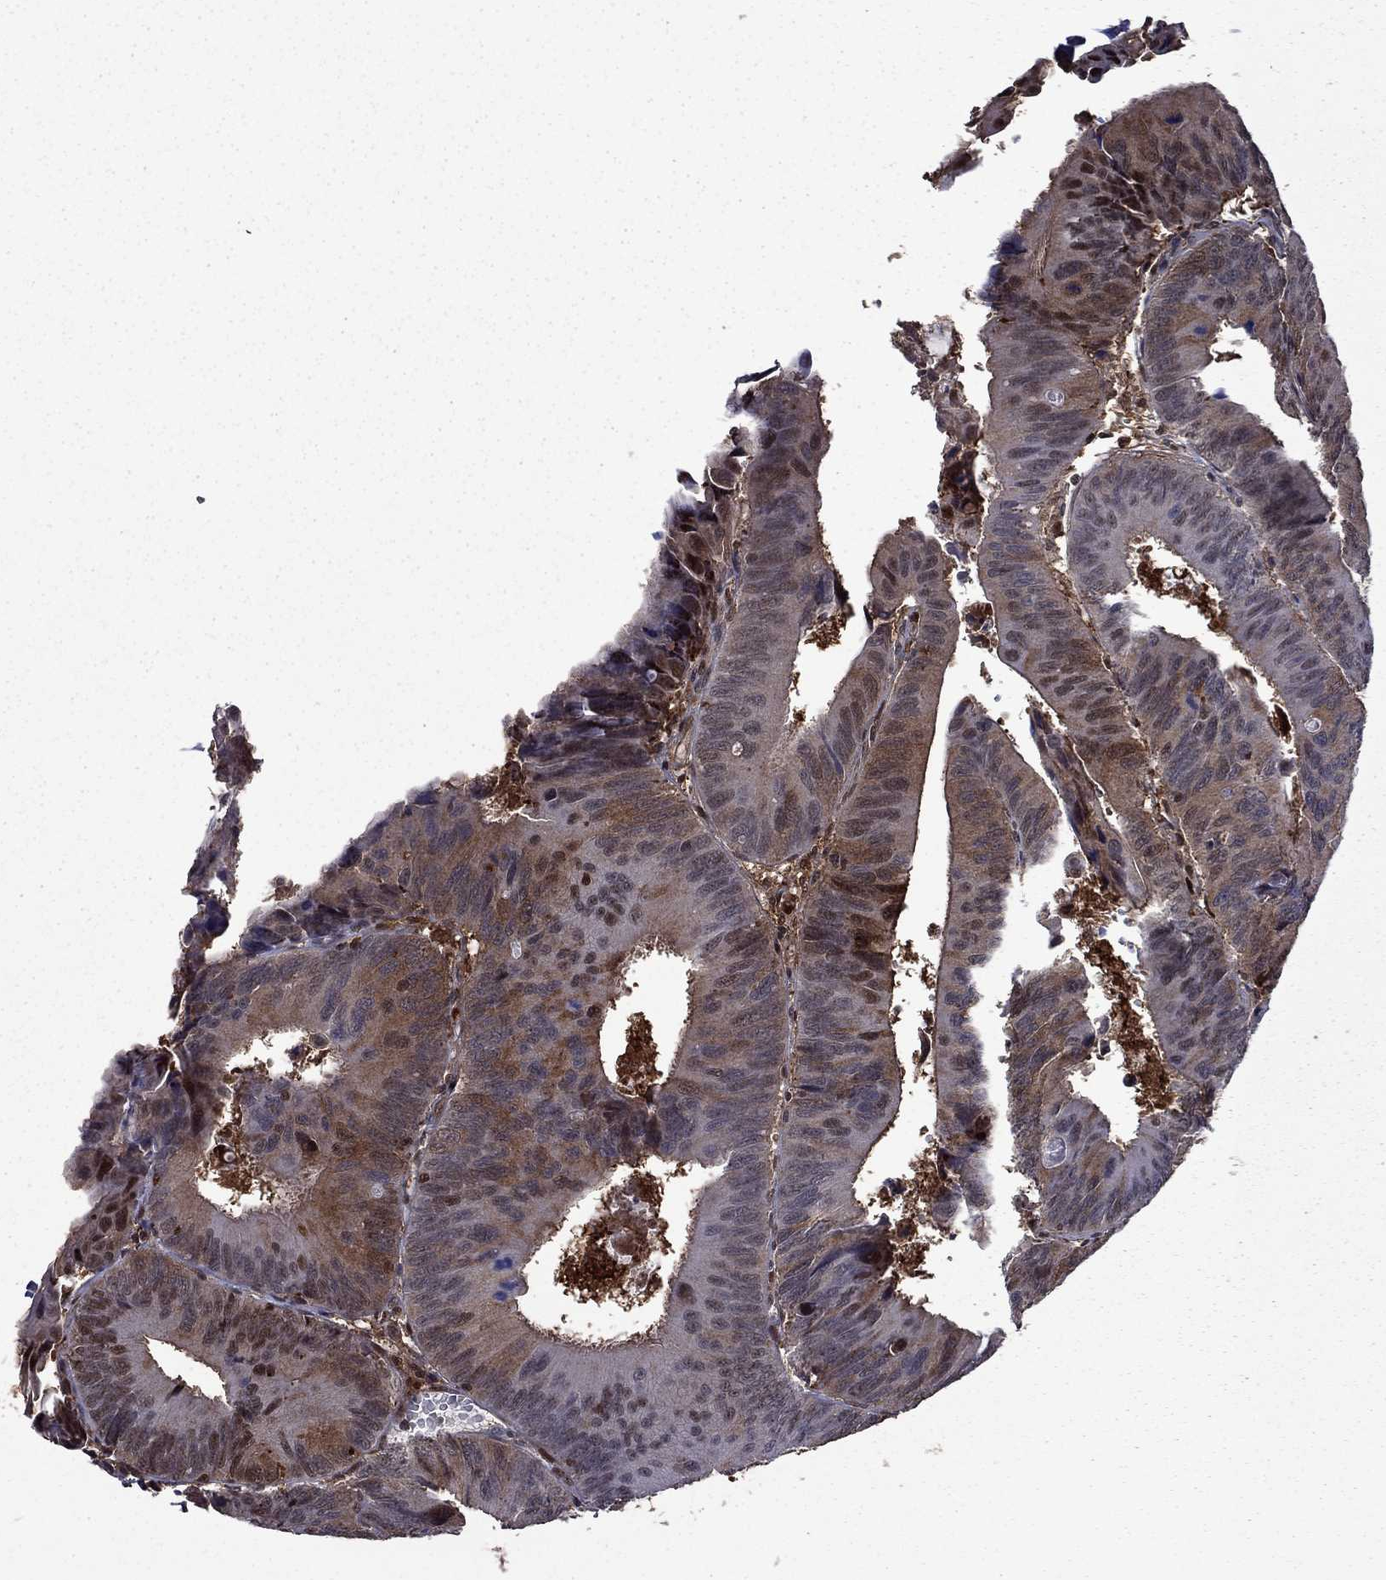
{"staining": {"intensity": "moderate", "quantity": "25%-75%", "location": "cytoplasmic/membranous,nuclear"}, "tissue": "colorectal cancer", "cell_type": "Tumor cells", "image_type": "cancer", "snomed": [{"axis": "morphology", "description": "Adenocarcinoma, NOS"}, {"axis": "topography", "description": "Rectum"}], "caption": "An immunohistochemistry image of tumor tissue is shown. Protein staining in brown labels moderate cytoplasmic/membranous and nuclear positivity in colorectal cancer within tumor cells. (Brightfield microscopy of DAB IHC at high magnification).", "gene": "APPBP2", "patient": {"sex": "male", "age": 67}}